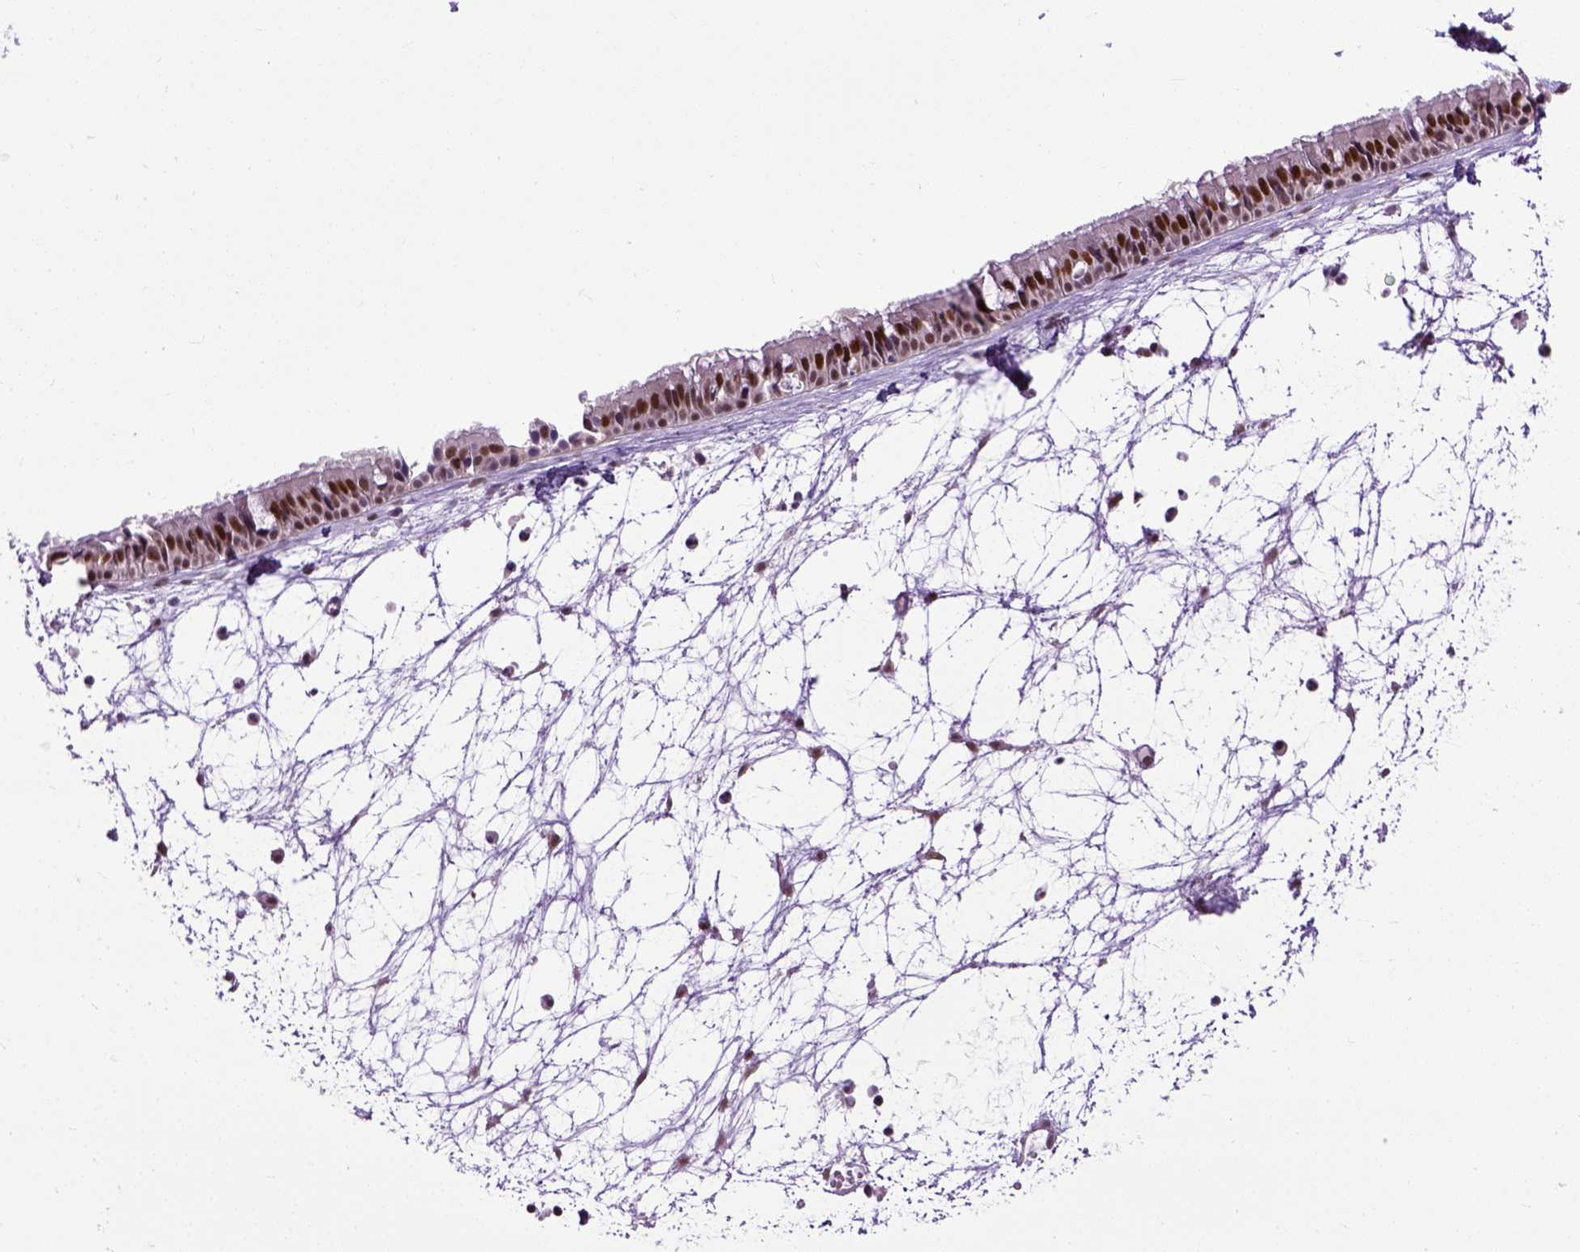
{"staining": {"intensity": "strong", "quantity": "25%-75%", "location": "nuclear"}, "tissue": "nasopharynx", "cell_type": "Respiratory epithelial cells", "image_type": "normal", "snomed": [{"axis": "morphology", "description": "Normal tissue, NOS"}, {"axis": "topography", "description": "Nasopharynx"}], "caption": "Immunohistochemistry (DAB (3,3'-diaminobenzidine)) staining of benign nasopharynx reveals strong nuclear protein staining in about 25%-75% of respiratory epithelial cells. (DAB (3,3'-diaminobenzidine) IHC, brown staining for protein, blue staining for nuclei).", "gene": "UBA3", "patient": {"sex": "male", "age": 31}}